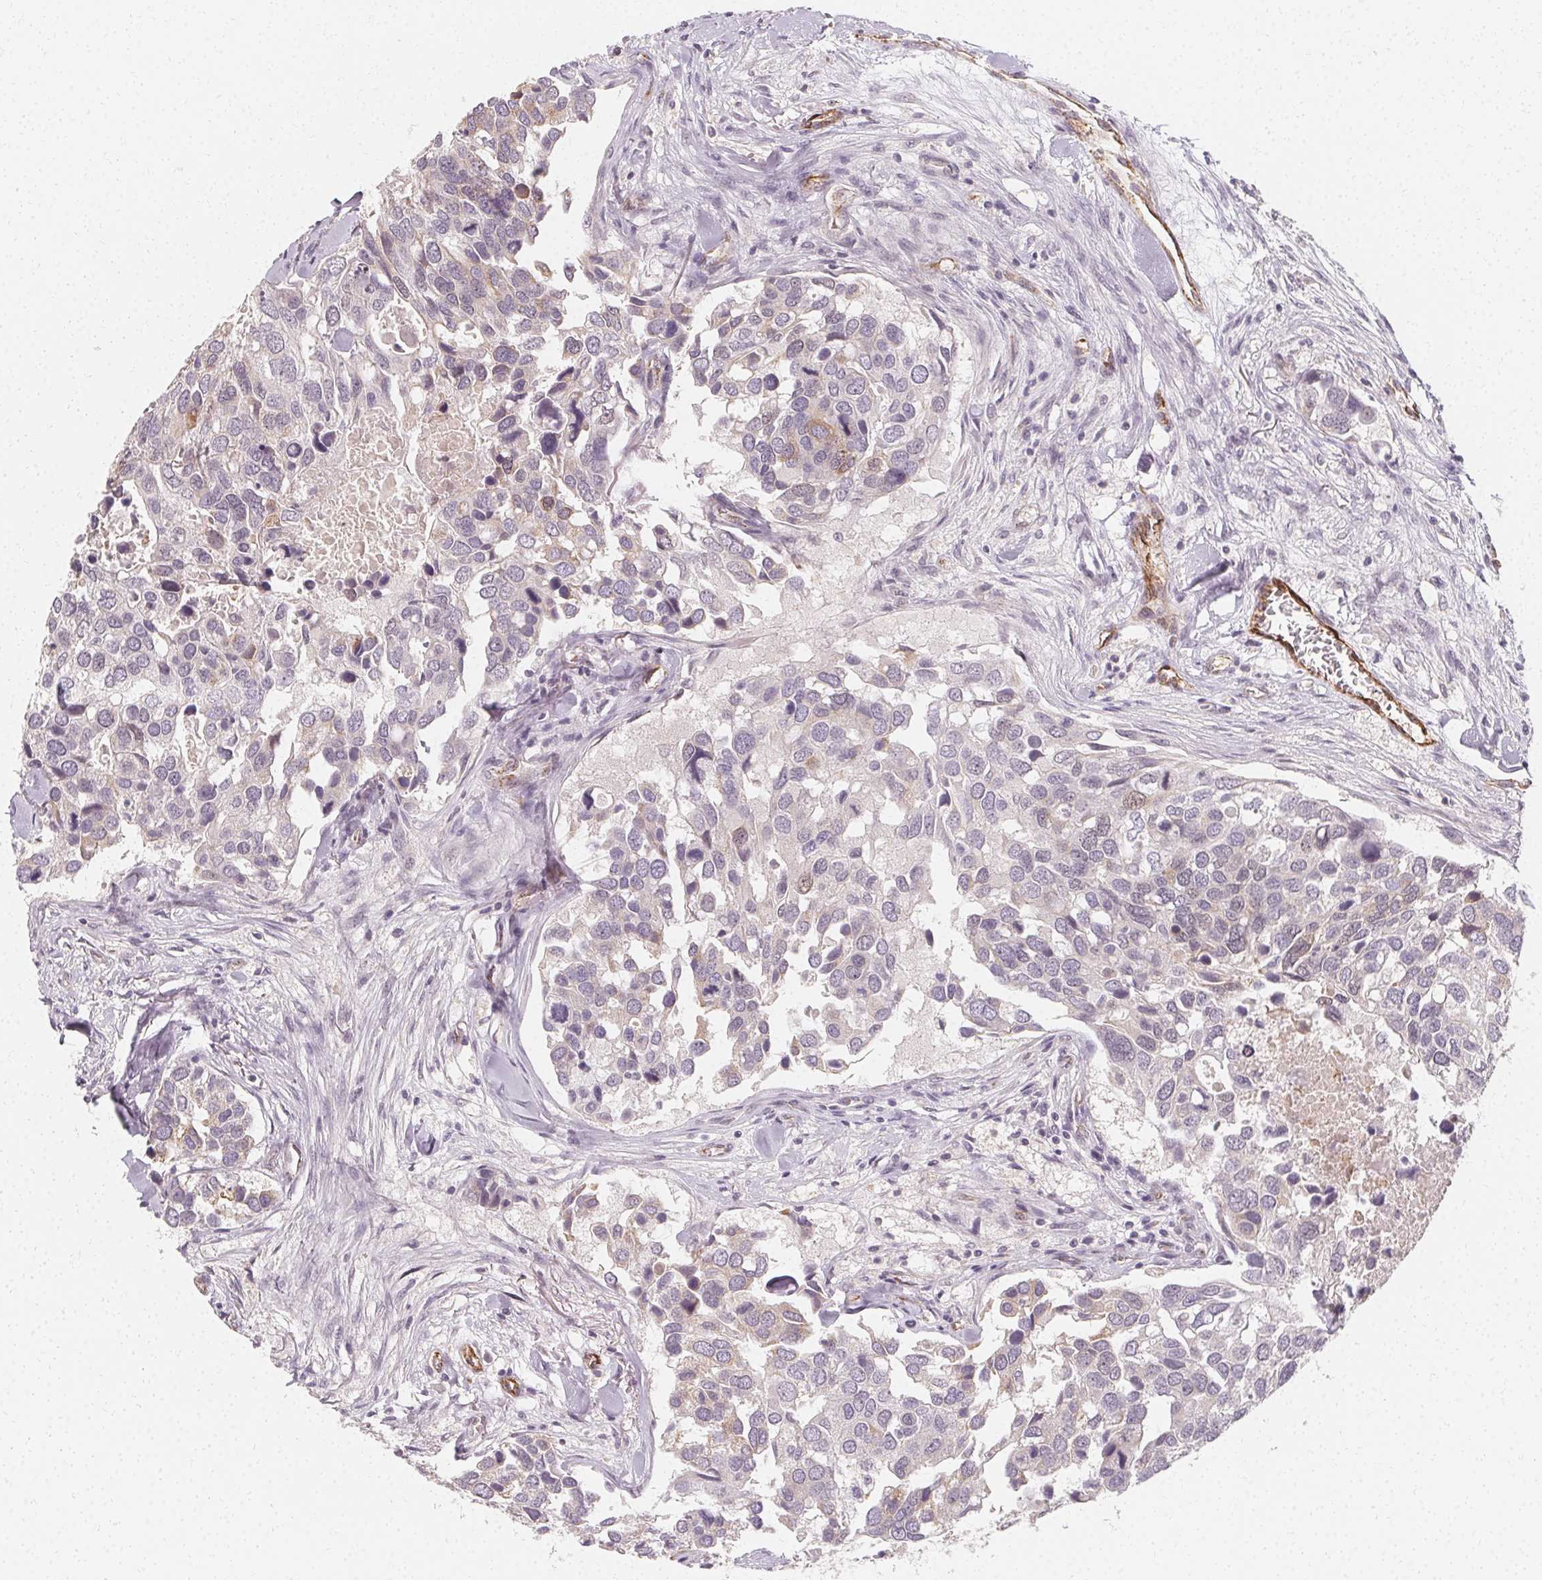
{"staining": {"intensity": "negative", "quantity": "none", "location": "none"}, "tissue": "breast cancer", "cell_type": "Tumor cells", "image_type": "cancer", "snomed": [{"axis": "morphology", "description": "Duct carcinoma"}, {"axis": "topography", "description": "Breast"}], "caption": "The IHC histopathology image has no significant positivity in tumor cells of breast cancer tissue.", "gene": "CLCNKB", "patient": {"sex": "female", "age": 83}}